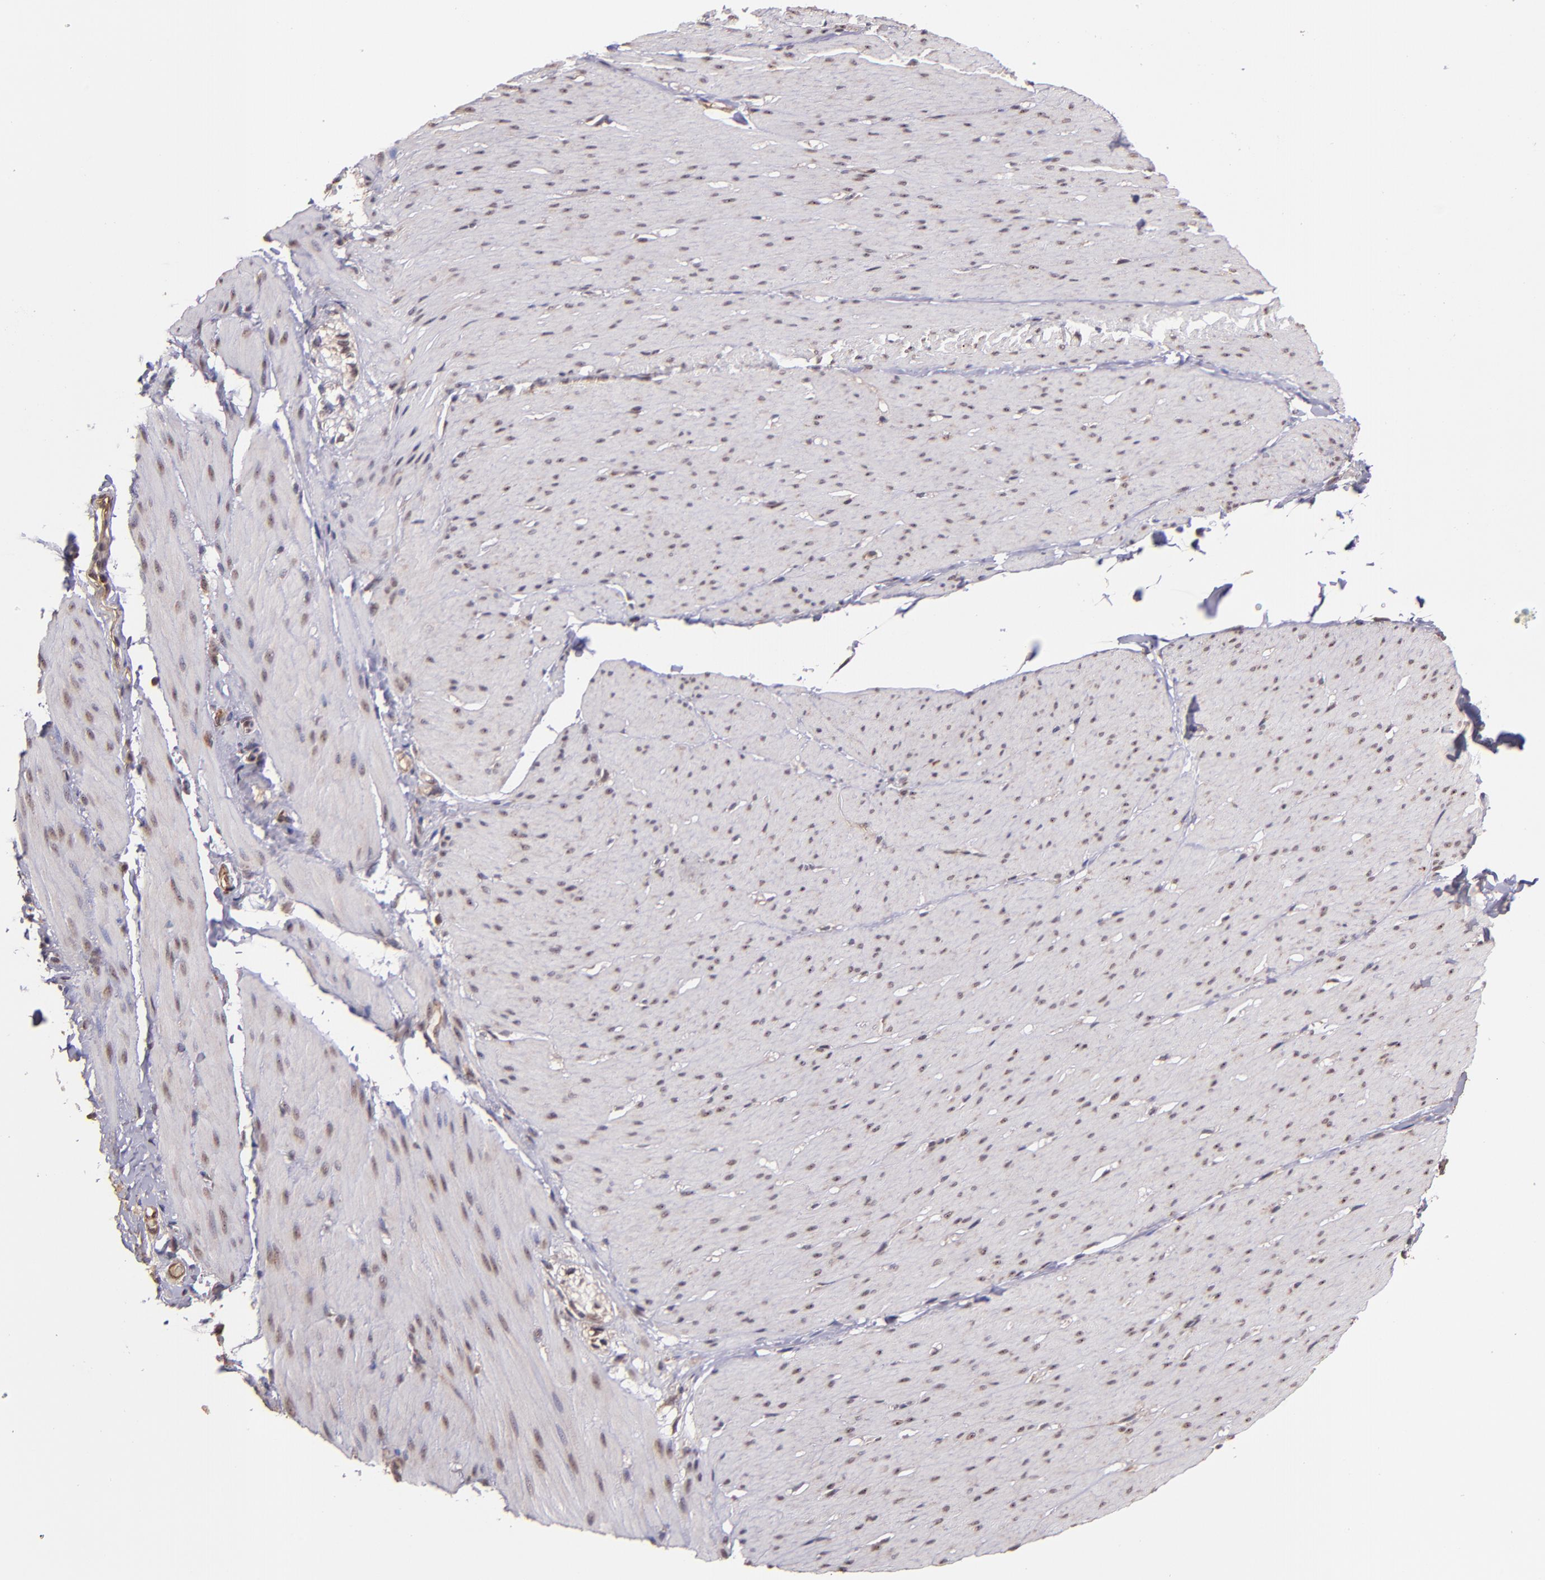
{"staining": {"intensity": "negative", "quantity": "none", "location": "none"}, "tissue": "smooth muscle", "cell_type": "Smooth muscle cells", "image_type": "normal", "snomed": [{"axis": "morphology", "description": "Normal tissue, NOS"}, {"axis": "topography", "description": "Smooth muscle"}, {"axis": "topography", "description": "Colon"}], "caption": "DAB (3,3'-diaminobenzidine) immunohistochemical staining of benign smooth muscle displays no significant staining in smooth muscle cells.", "gene": "USP51", "patient": {"sex": "male", "age": 67}}